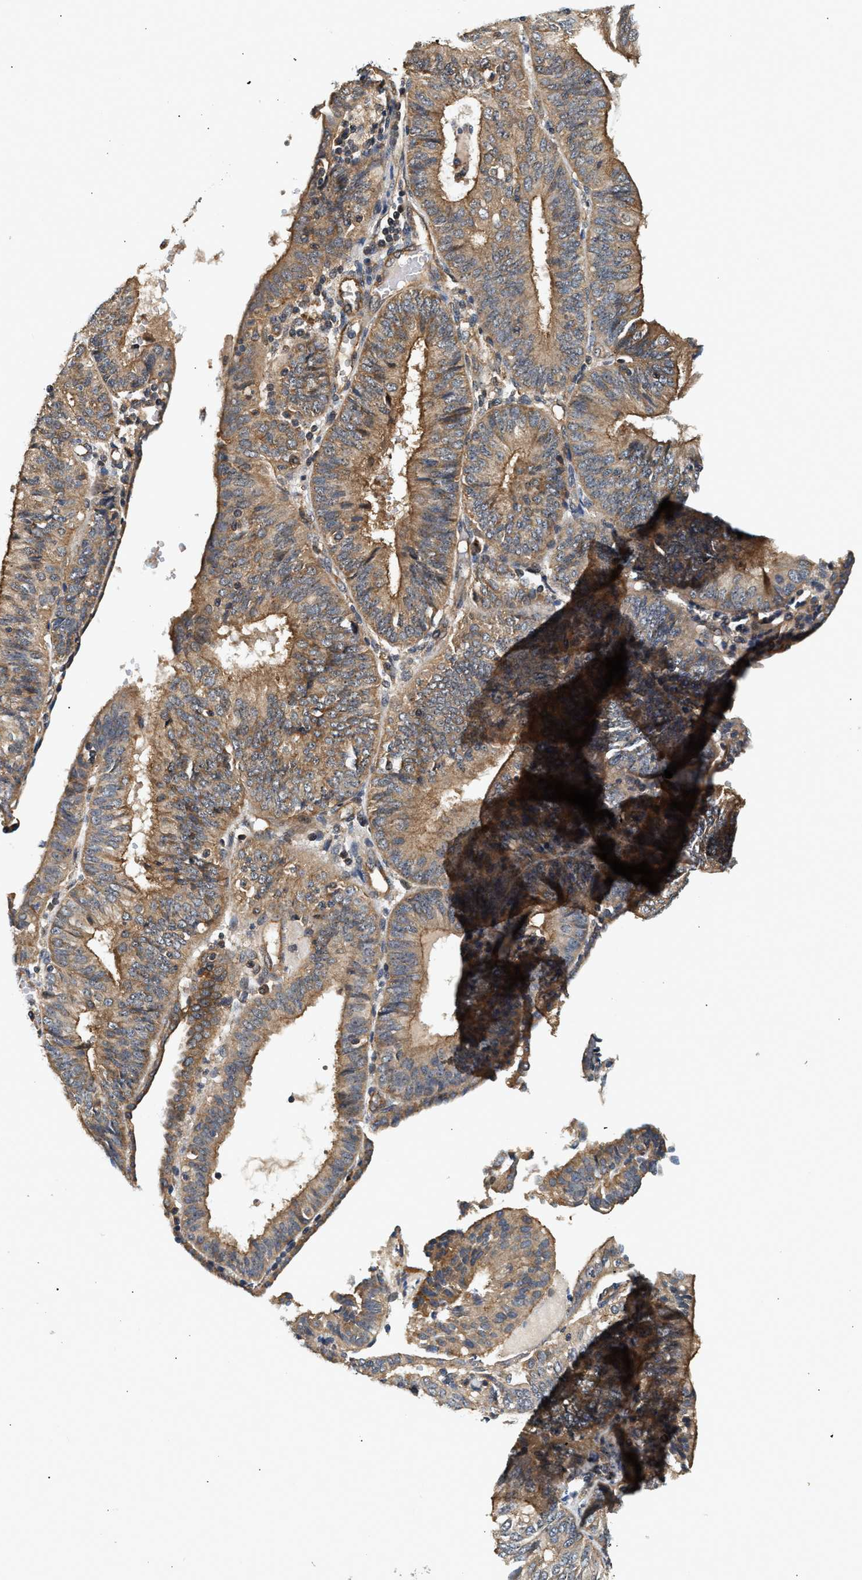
{"staining": {"intensity": "moderate", "quantity": ">75%", "location": "cytoplasmic/membranous"}, "tissue": "endometrial cancer", "cell_type": "Tumor cells", "image_type": "cancer", "snomed": [{"axis": "morphology", "description": "Adenocarcinoma, NOS"}, {"axis": "topography", "description": "Endometrium"}], "caption": "Moderate cytoplasmic/membranous positivity is identified in about >75% of tumor cells in adenocarcinoma (endometrial).", "gene": "DUSP14", "patient": {"sex": "female", "age": 58}}